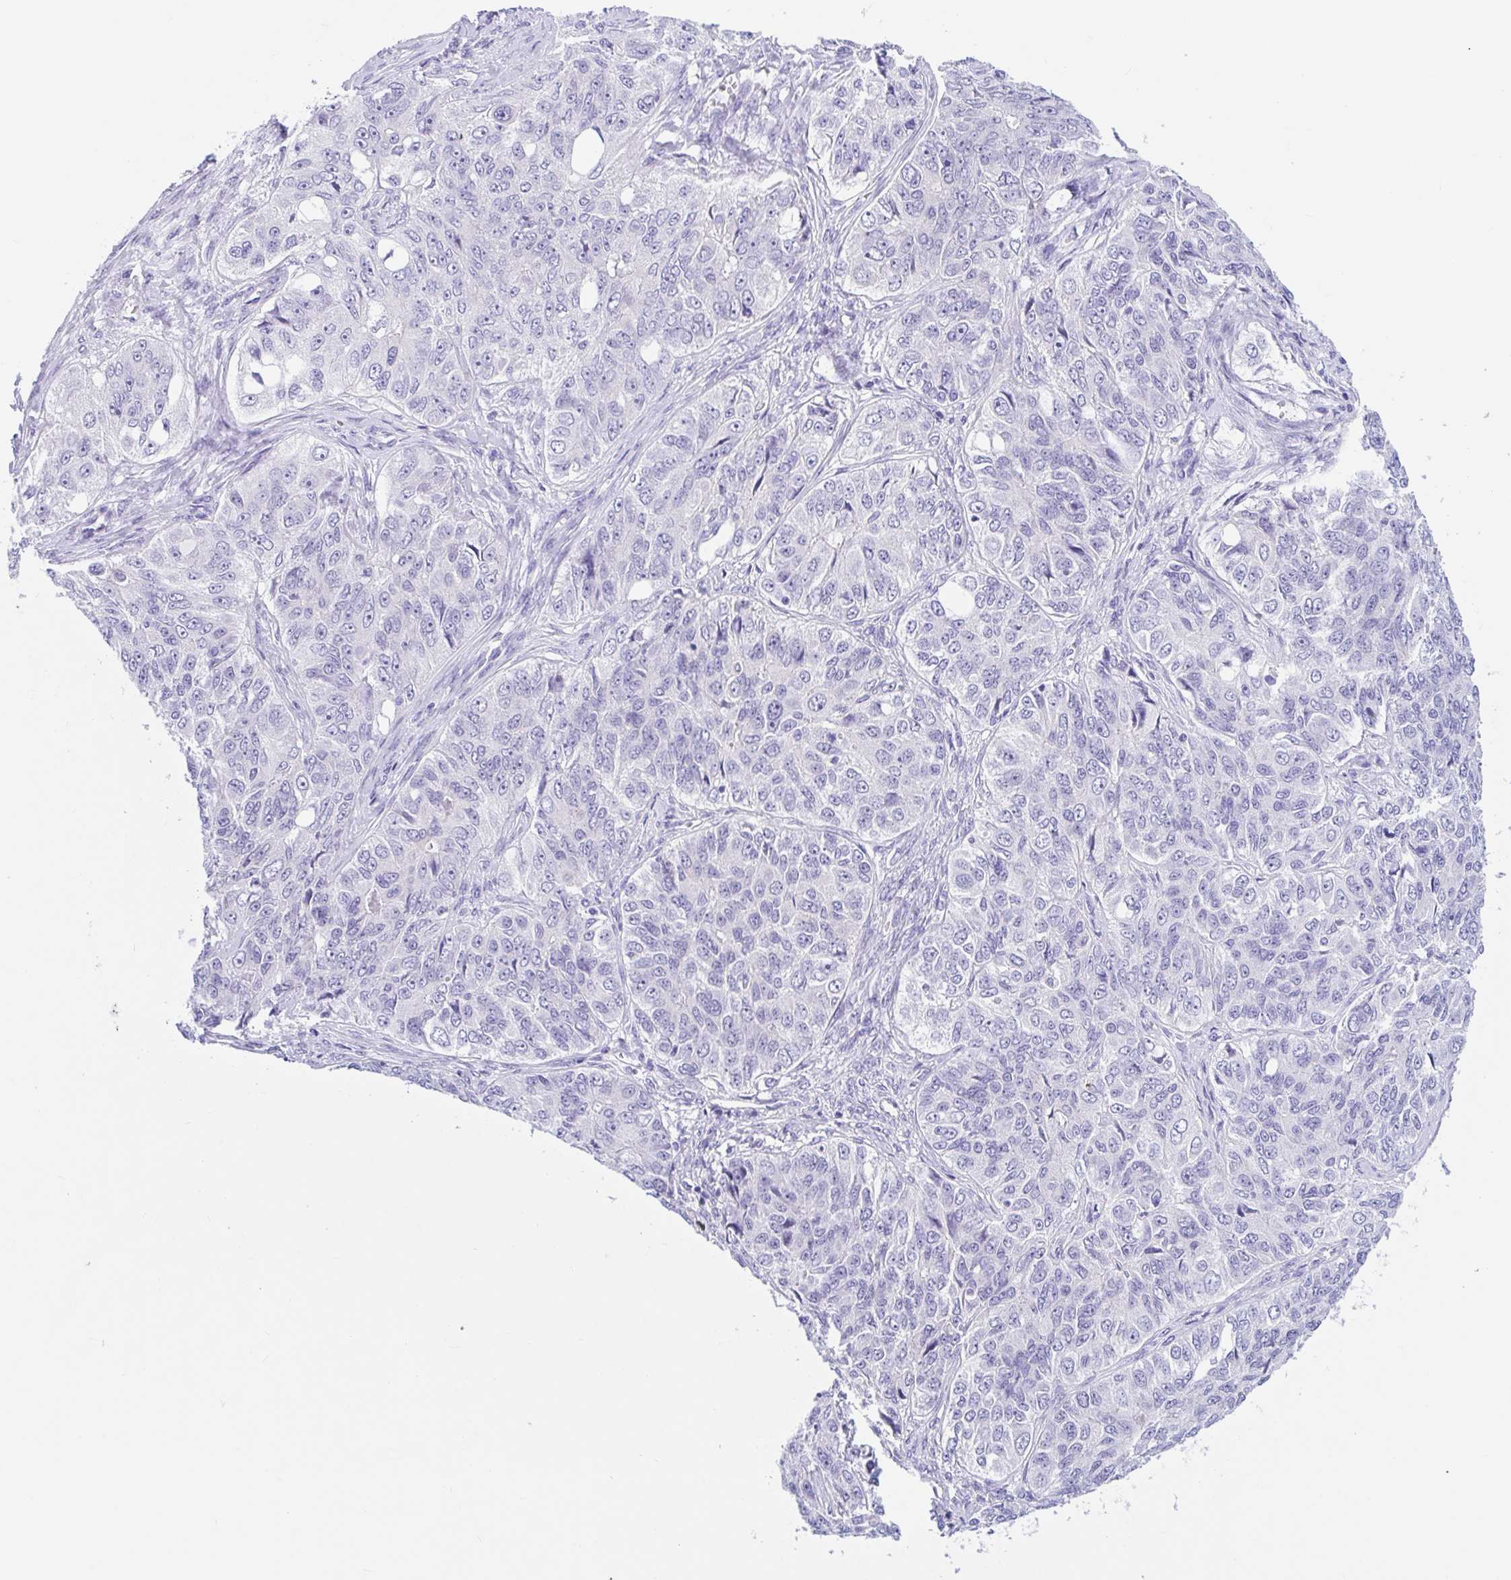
{"staining": {"intensity": "negative", "quantity": "none", "location": "none"}, "tissue": "ovarian cancer", "cell_type": "Tumor cells", "image_type": "cancer", "snomed": [{"axis": "morphology", "description": "Carcinoma, endometroid"}, {"axis": "topography", "description": "Ovary"}], "caption": "High power microscopy micrograph of an IHC micrograph of ovarian endometroid carcinoma, revealing no significant staining in tumor cells. The staining was performed using DAB to visualize the protein expression in brown, while the nuclei were stained in blue with hematoxylin (Magnification: 20x).", "gene": "OR6N2", "patient": {"sex": "female", "age": 51}}